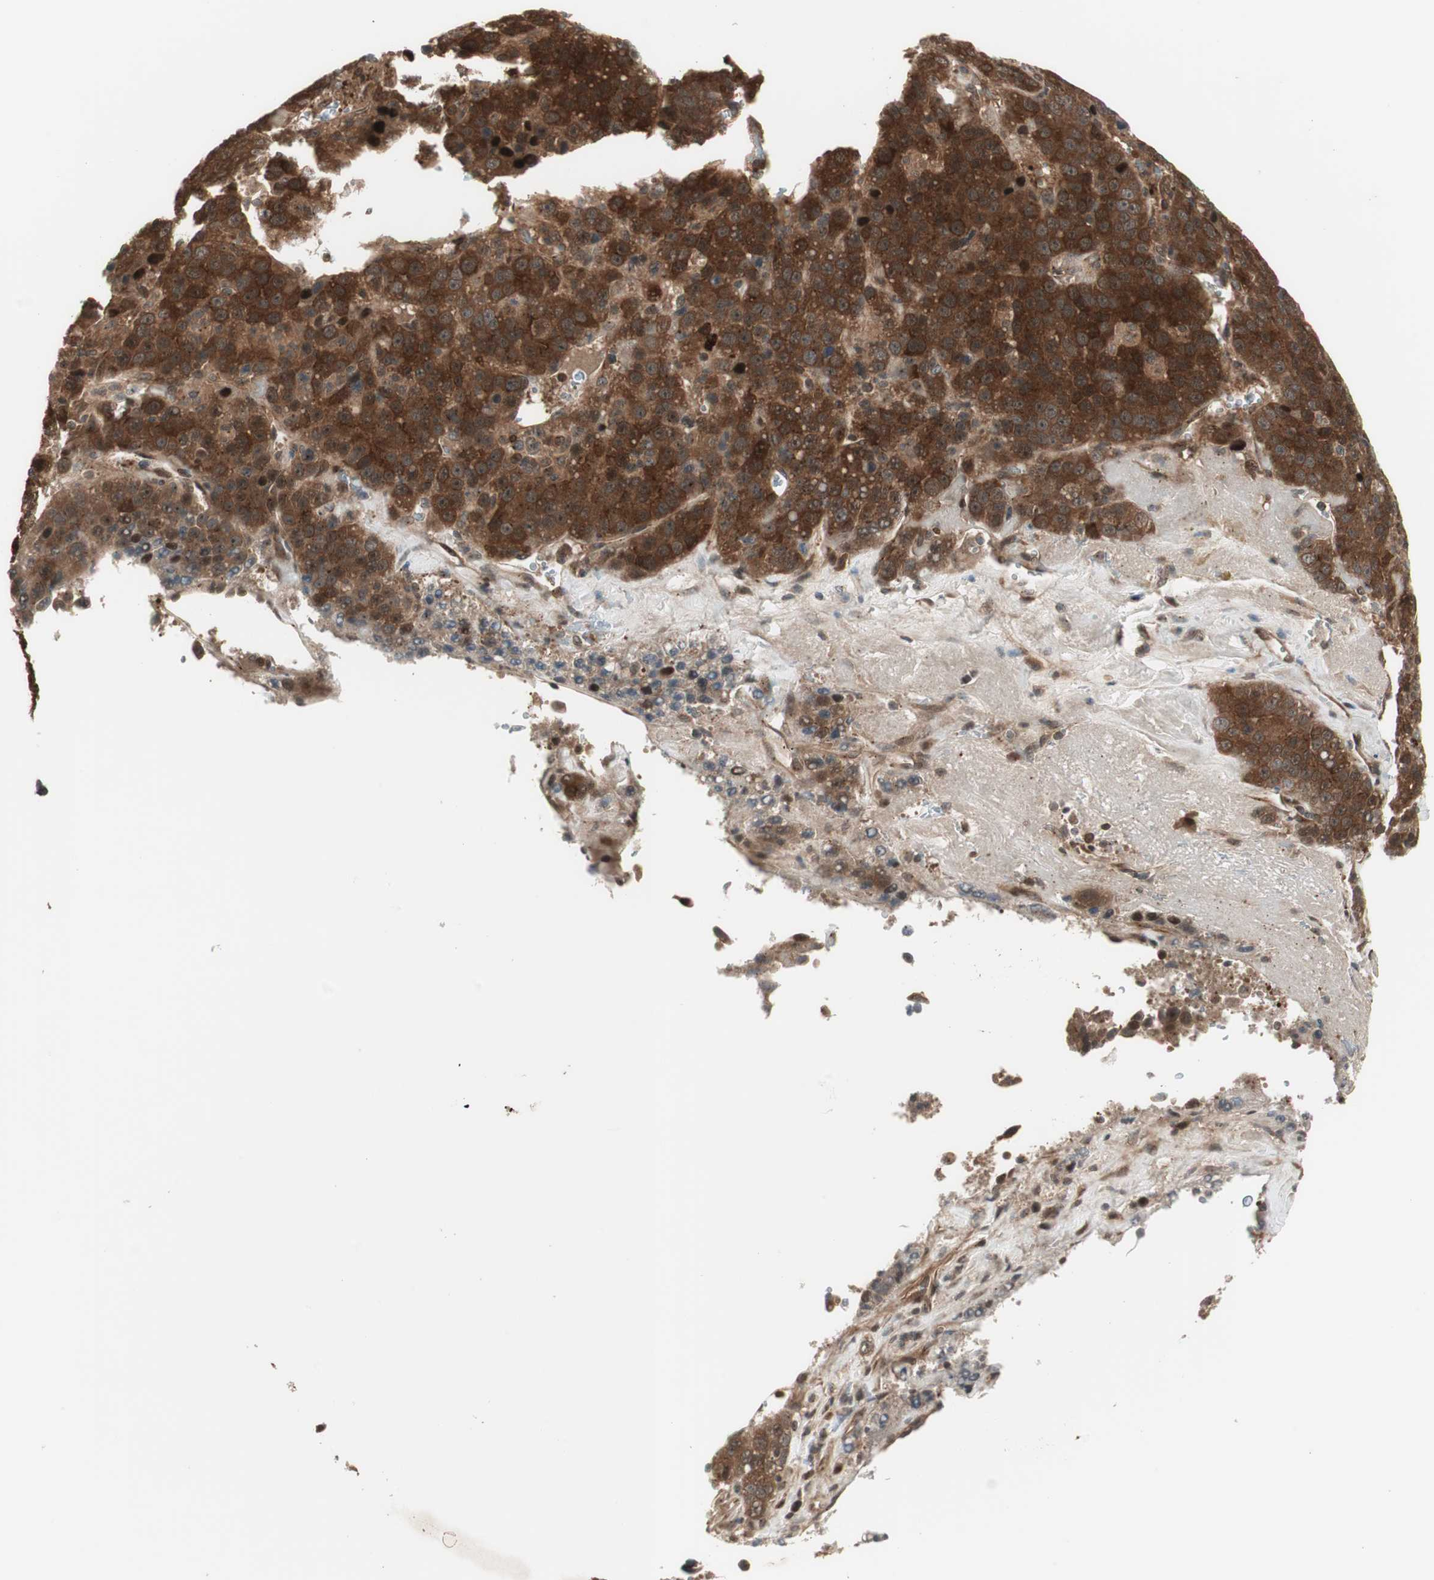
{"staining": {"intensity": "strong", "quantity": ">75%", "location": "cytoplasmic/membranous"}, "tissue": "liver cancer", "cell_type": "Tumor cells", "image_type": "cancer", "snomed": [{"axis": "morphology", "description": "Carcinoma, Hepatocellular, NOS"}, {"axis": "topography", "description": "Liver"}], "caption": "Liver cancer (hepatocellular carcinoma) stained for a protein displays strong cytoplasmic/membranous positivity in tumor cells. (DAB = brown stain, brightfield microscopy at high magnification).", "gene": "PRKG2", "patient": {"sex": "female", "age": 53}}